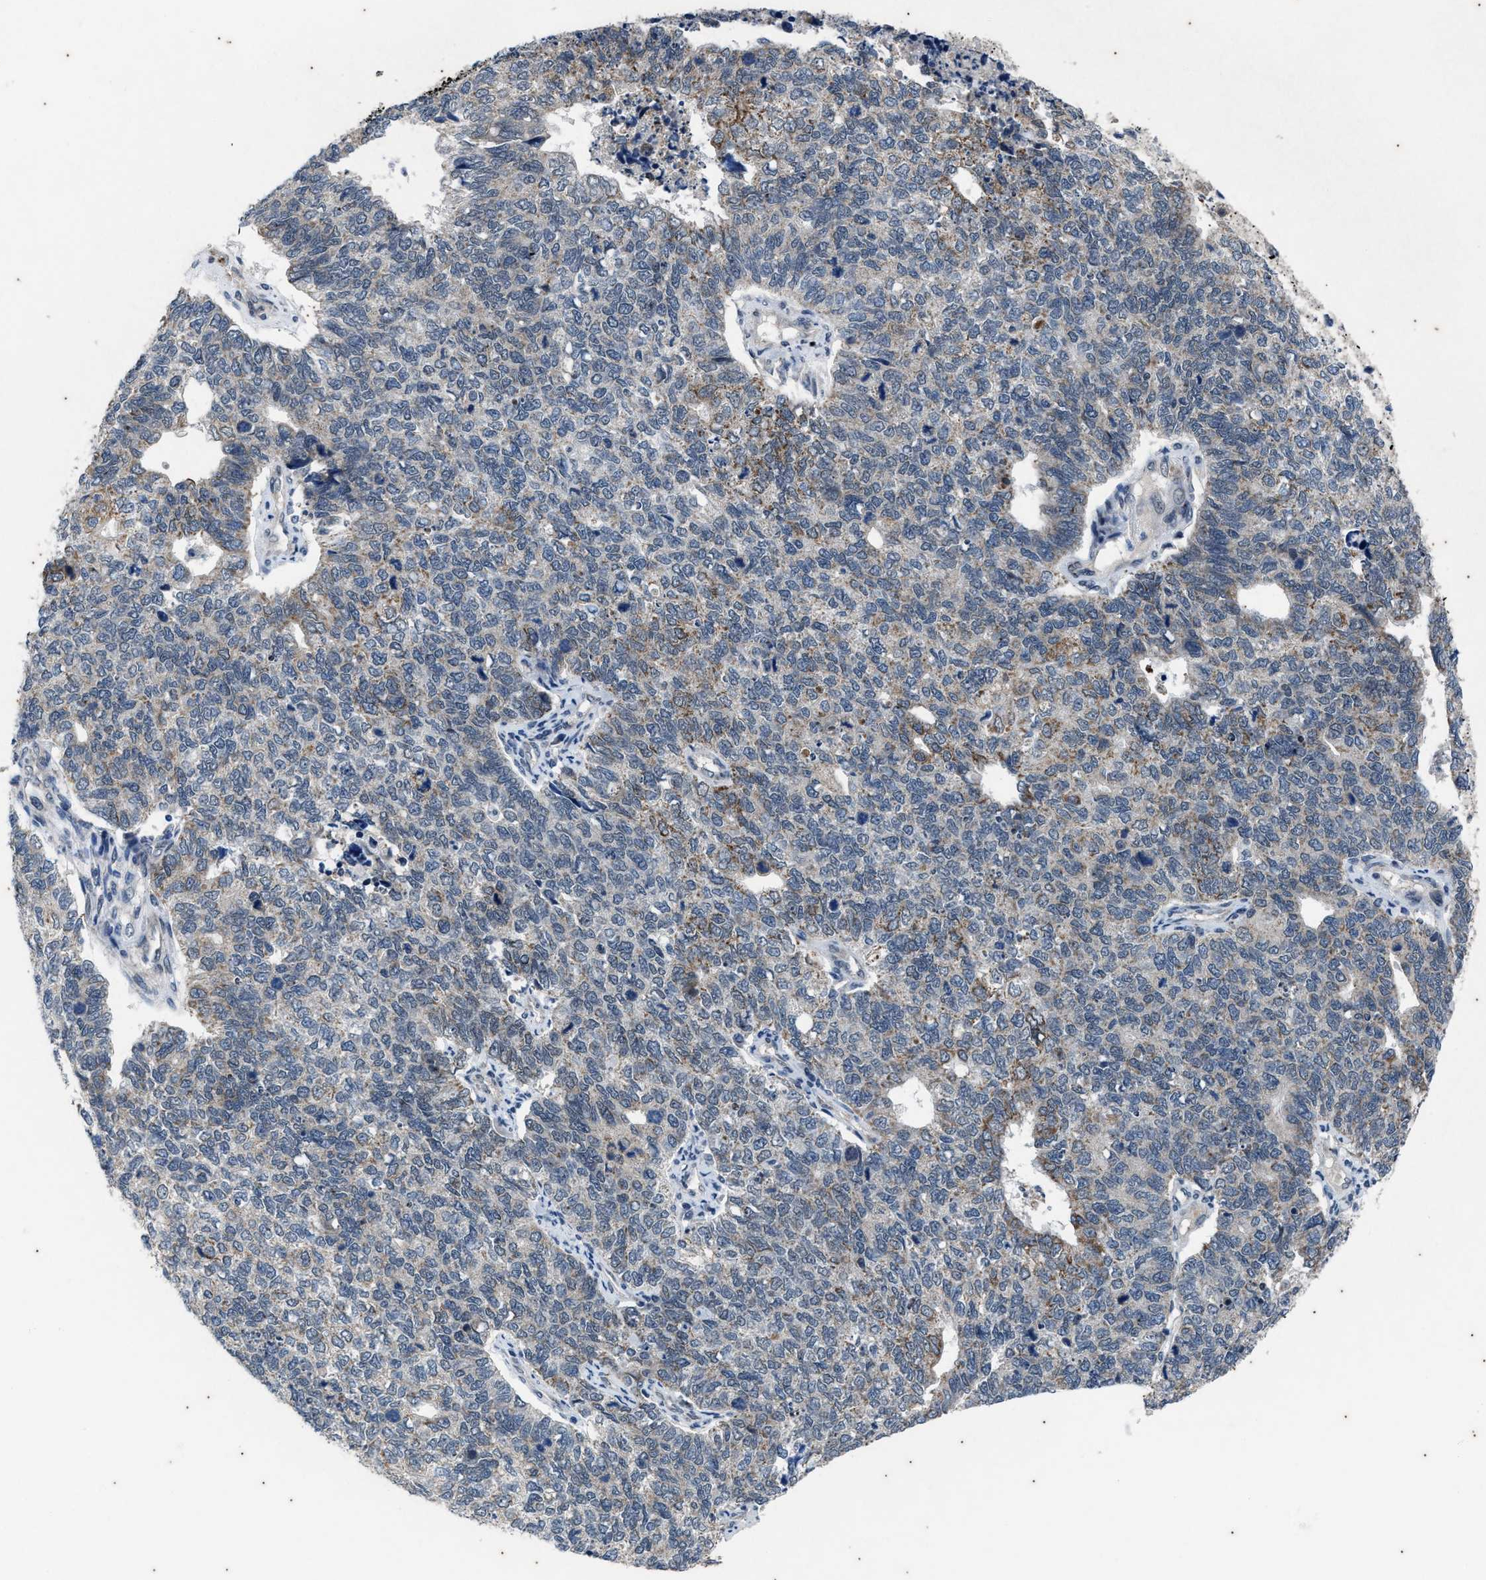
{"staining": {"intensity": "moderate", "quantity": "<25%", "location": "cytoplasmic/membranous"}, "tissue": "cervical cancer", "cell_type": "Tumor cells", "image_type": "cancer", "snomed": [{"axis": "morphology", "description": "Squamous cell carcinoma, NOS"}, {"axis": "topography", "description": "Cervix"}], "caption": "Squamous cell carcinoma (cervical) stained with immunohistochemistry displays moderate cytoplasmic/membranous expression in approximately <25% of tumor cells. The protein of interest is shown in brown color, while the nuclei are stained blue.", "gene": "KIF24", "patient": {"sex": "female", "age": 63}}